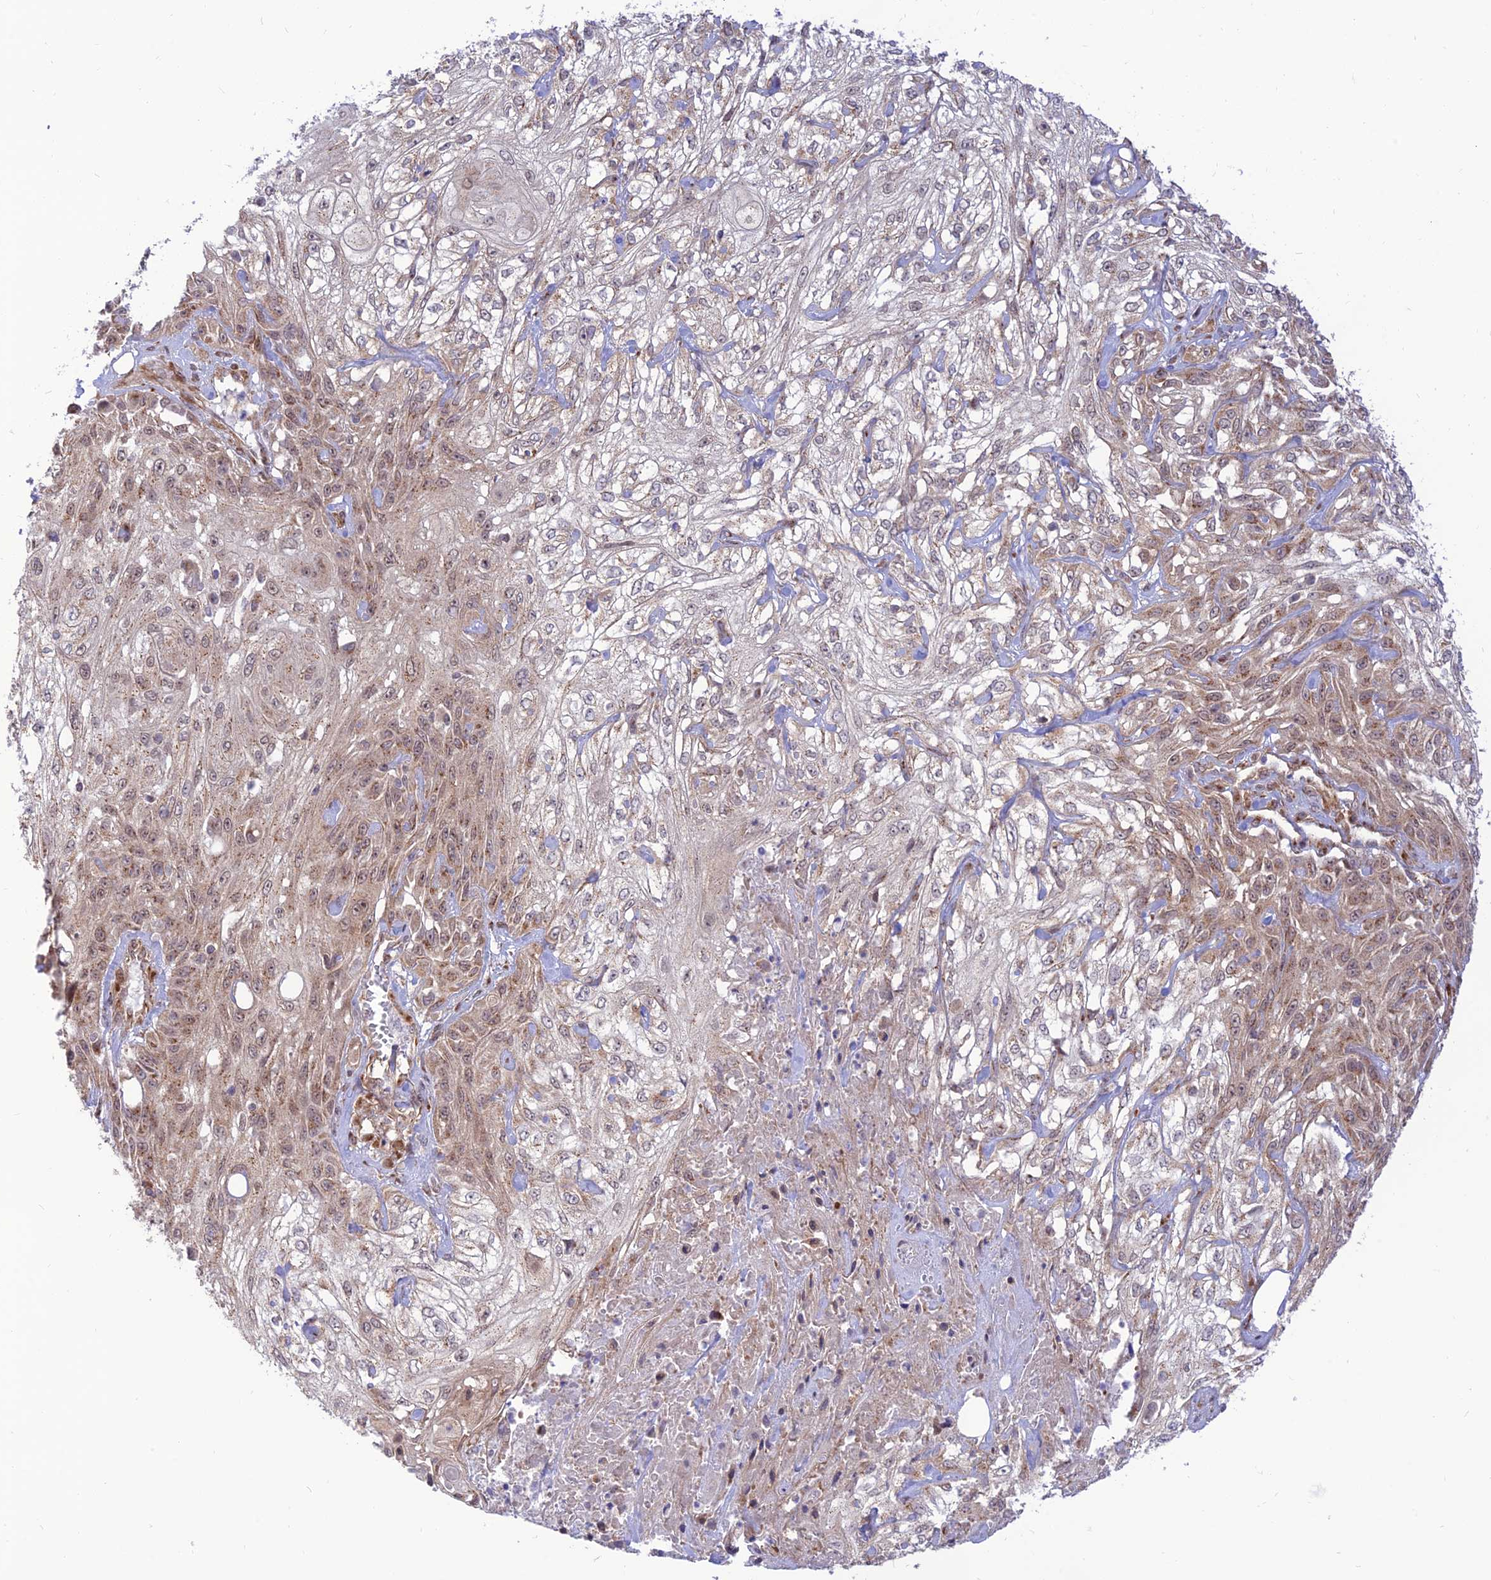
{"staining": {"intensity": "moderate", "quantity": "<25%", "location": "cytoplasmic/membranous"}, "tissue": "skin cancer", "cell_type": "Tumor cells", "image_type": "cancer", "snomed": [{"axis": "morphology", "description": "Squamous cell carcinoma, NOS"}, {"axis": "morphology", "description": "Squamous cell carcinoma, metastatic, NOS"}, {"axis": "topography", "description": "Skin"}, {"axis": "topography", "description": "Lymph node"}], "caption": "Human squamous cell carcinoma (skin) stained with a brown dye shows moderate cytoplasmic/membranous positive expression in approximately <25% of tumor cells.", "gene": "GOLGA3", "patient": {"sex": "male", "age": 75}}